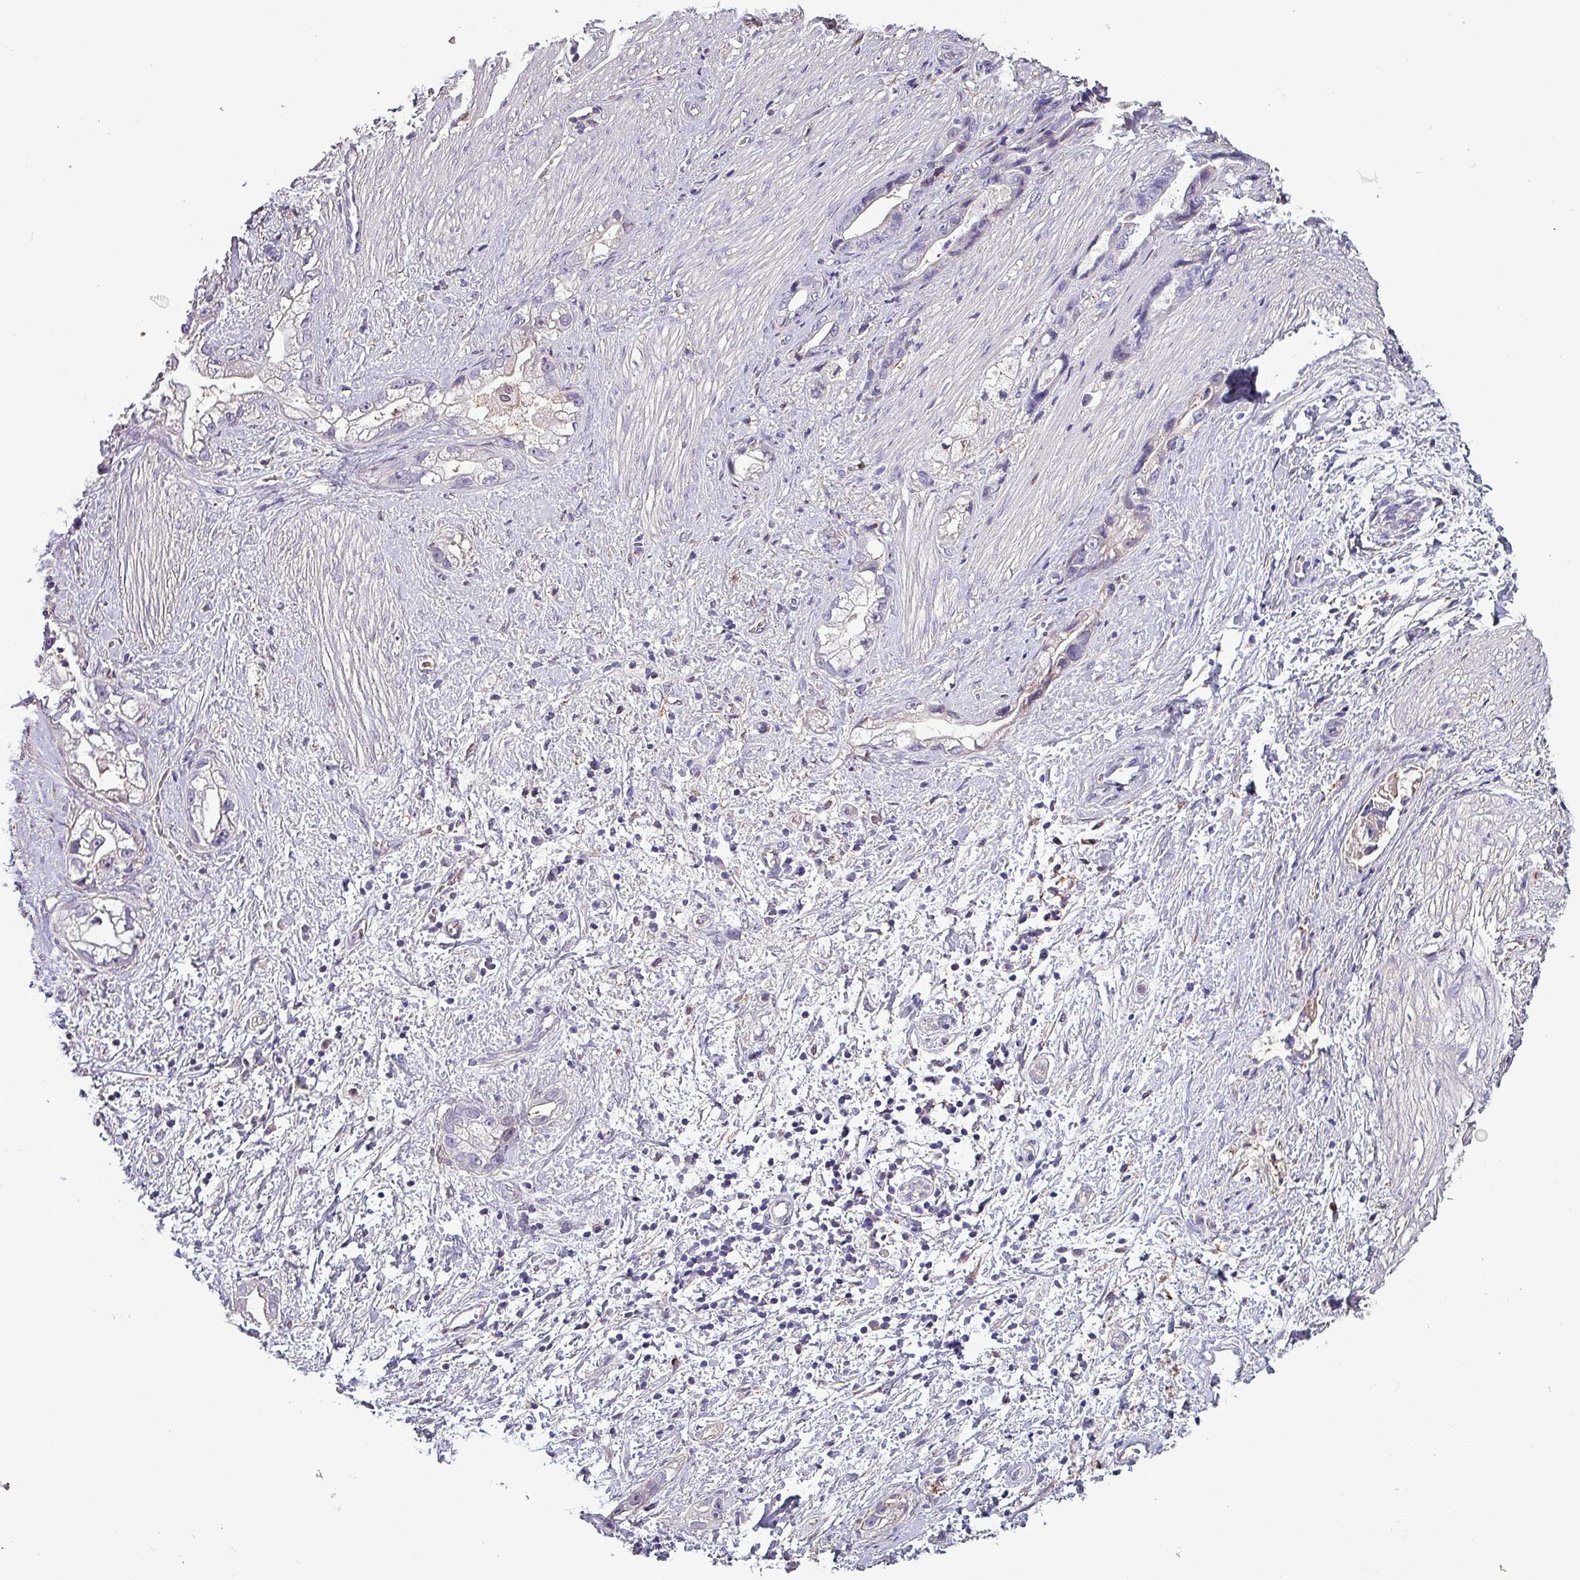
{"staining": {"intensity": "negative", "quantity": "none", "location": "none"}, "tissue": "stomach cancer", "cell_type": "Tumor cells", "image_type": "cancer", "snomed": [{"axis": "morphology", "description": "Adenocarcinoma, NOS"}, {"axis": "topography", "description": "Stomach"}], "caption": "IHC micrograph of stomach adenocarcinoma stained for a protein (brown), which displays no positivity in tumor cells.", "gene": "HTRA4", "patient": {"sex": "male", "age": 55}}